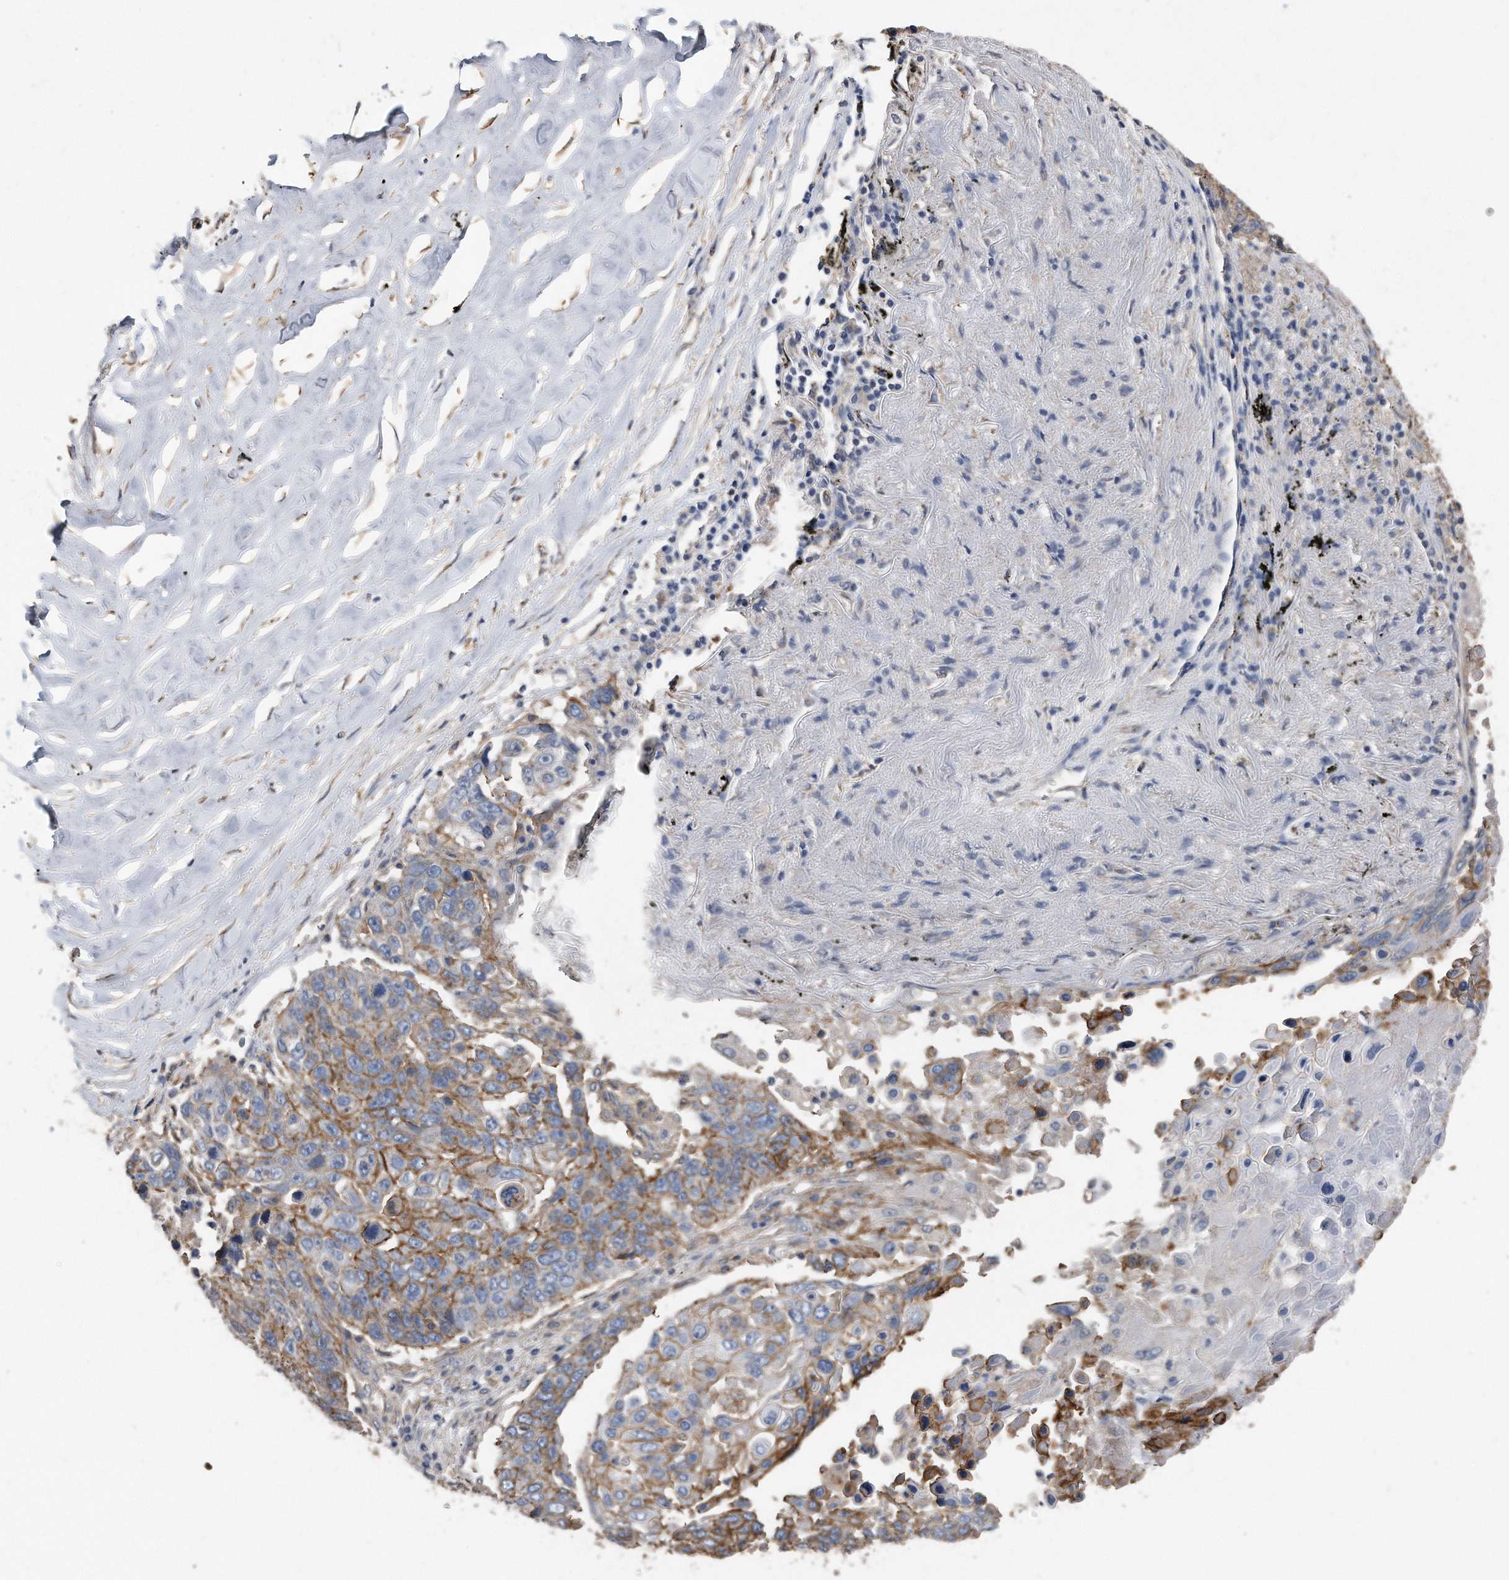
{"staining": {"intensity": "moderate", "quantity": ">75%", "location": "cytoplasmic/membranous"}, "tissue": "lung cancer", "cell_type": "Tumor cells", "image_type": "cancer", "snomed": [{"axis": "morphology", "description": "Squamous cell carcinoma, NOS"}, {"axis": "topography", "description": "Lung"}], "caption": "Immunohistochemical staining of lung squamous cell carcinoma shows medium levels of moderate cytoplasmic/membranous protein staining in about >75% of tumor cells. (DAB (3,3'-diaminobenzidine) = brown stain, brightfield microscopy at high magnification).", "gene": "CDCP1", "patient": {"sex": "male", "age": 66}}